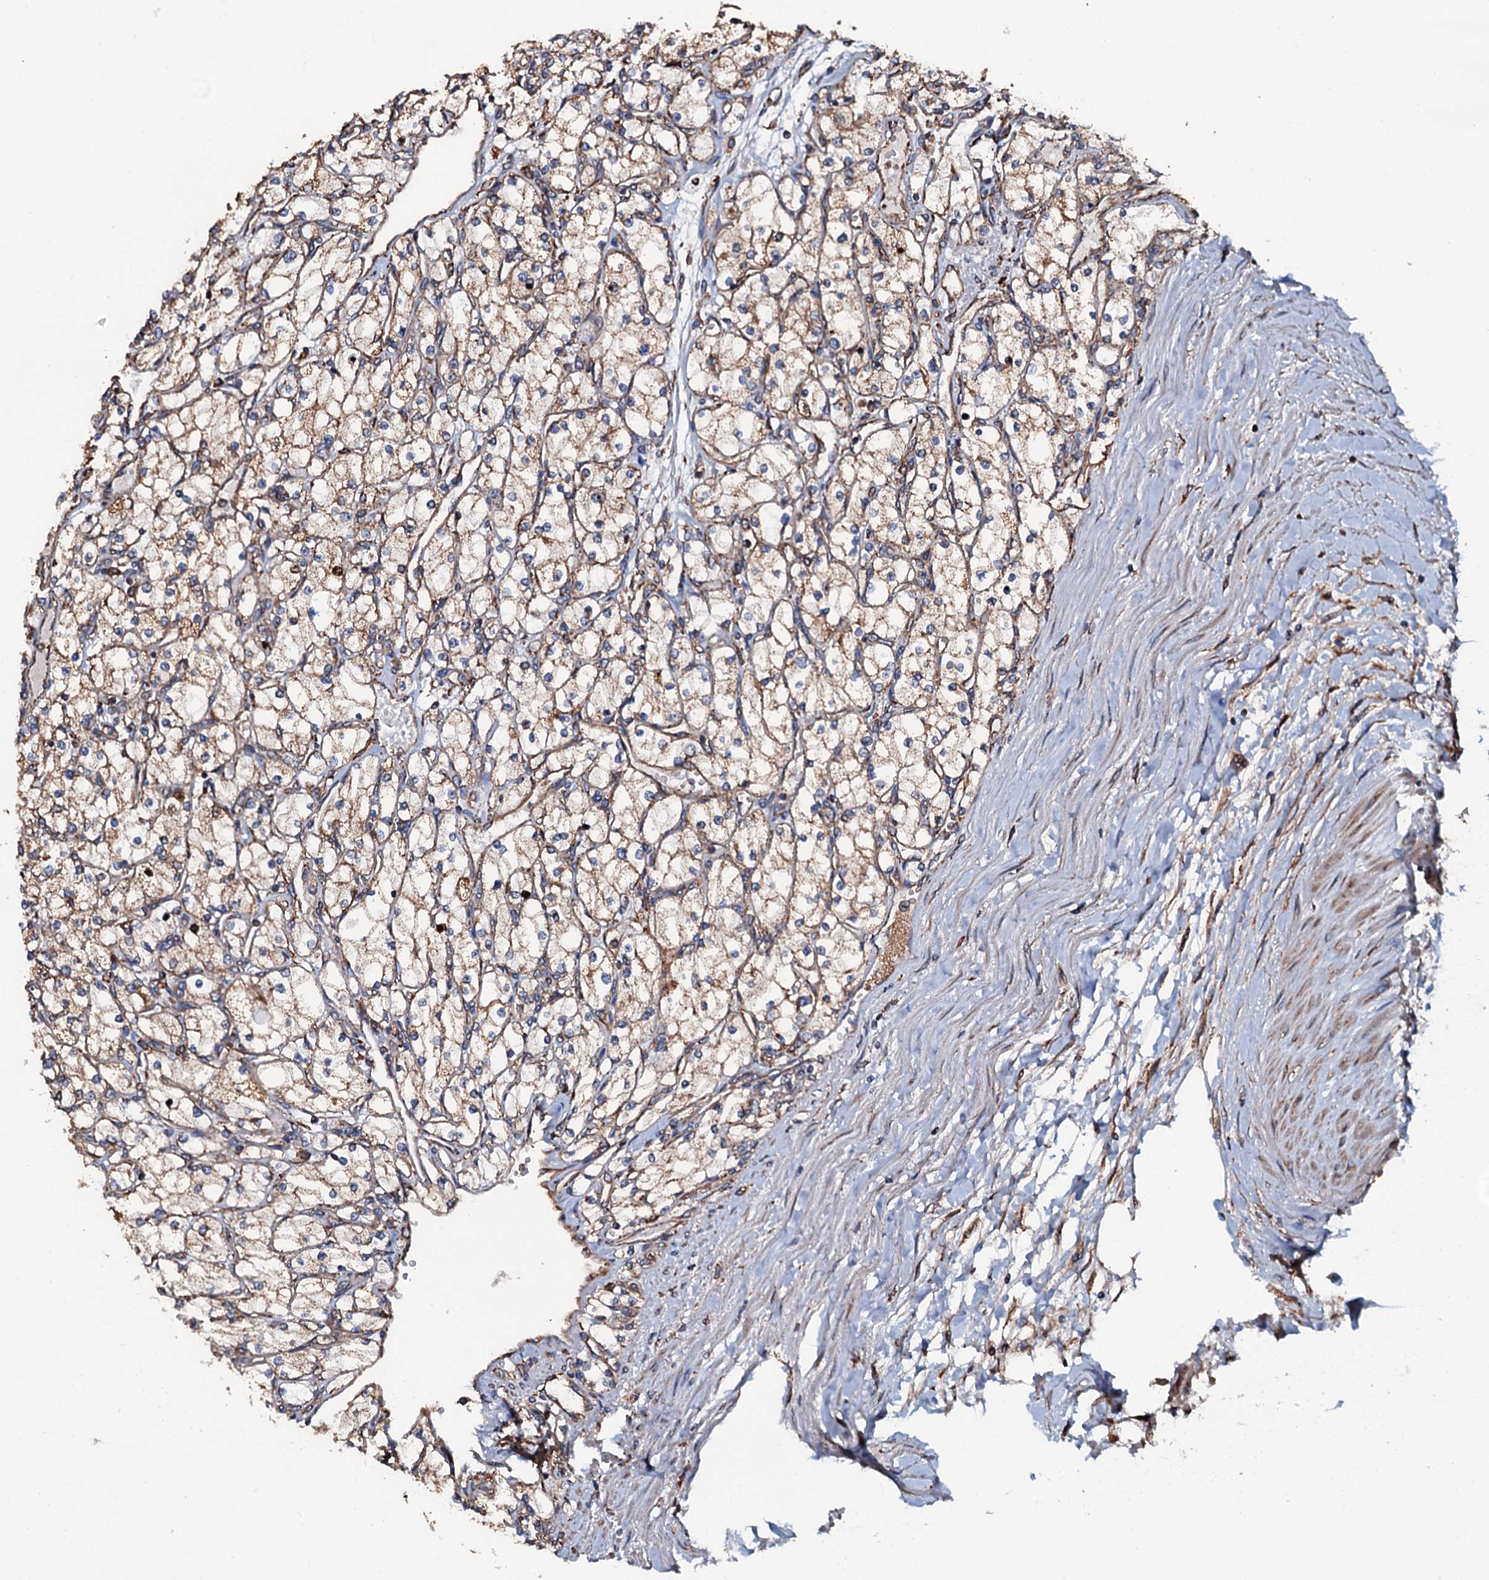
{"staining": {"intensity": "weak", "quantity": ">75%", "location": "cytoplasmic/membranous"}, "tissue": "renal cancer", "cell_type": "Tumor cells", "image_type": "cancer", "snomed": [{"axis": "morphology", "description": "Adenocarcinoma, NOS"}, {"axis": "topography", "description": "Kidney"}], "caption": "A low amount of weak cytoplasmic/membranous positivity is appreciated in approximately >75% of tumor cells in renal cancer tissue. The staining is performed using DAB brown chromogen to label protein expression. The nuclei are counter-stained blue using hematoxylin.", "gene": "RAB12", "patient": {"sex": "male", "age": 80}}